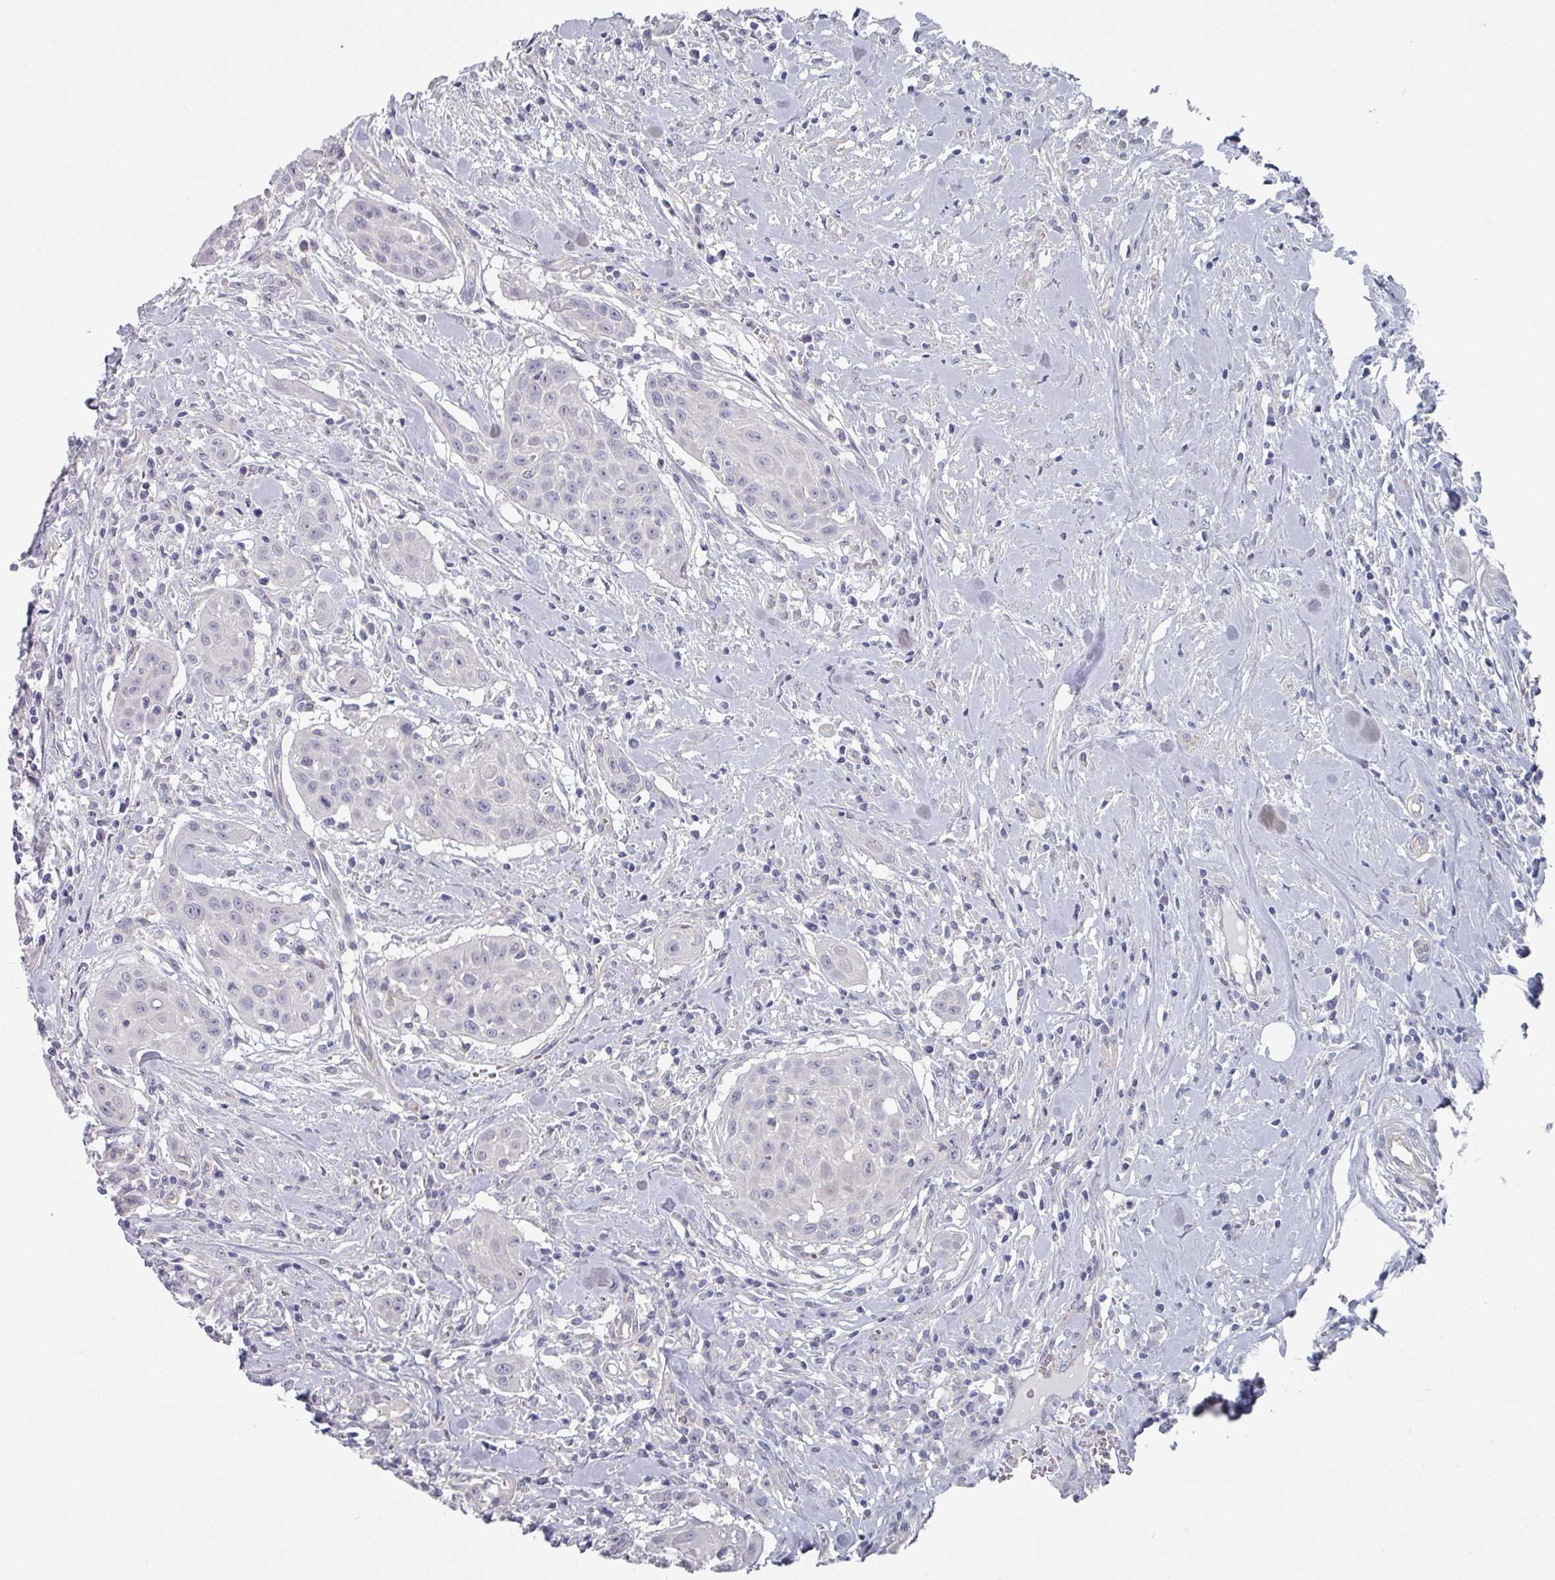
{"staining": {"intensity": "negative", "quantity": "none", "location": "none"}, "tissue": "head and neck cancer", "cell_type": "Tumor cells", "image_type": "cancer", "snomed": [{"axis": "morphology", "description": "Squamous cell carcinoma, NOS"}, {"axis": "topography", "description": "Lymph node"}, {"axis": "topography", "description": "Salivary gland"}, {"axis": "topography", "description": "Head-Neck"}], "caption": "A micrograph of human head and neck cancer (squamous cell carcinoma) is negative for staining in tumor cells.", "gene": "EFL1", "patient": {"sex": "female", "age": 74}}